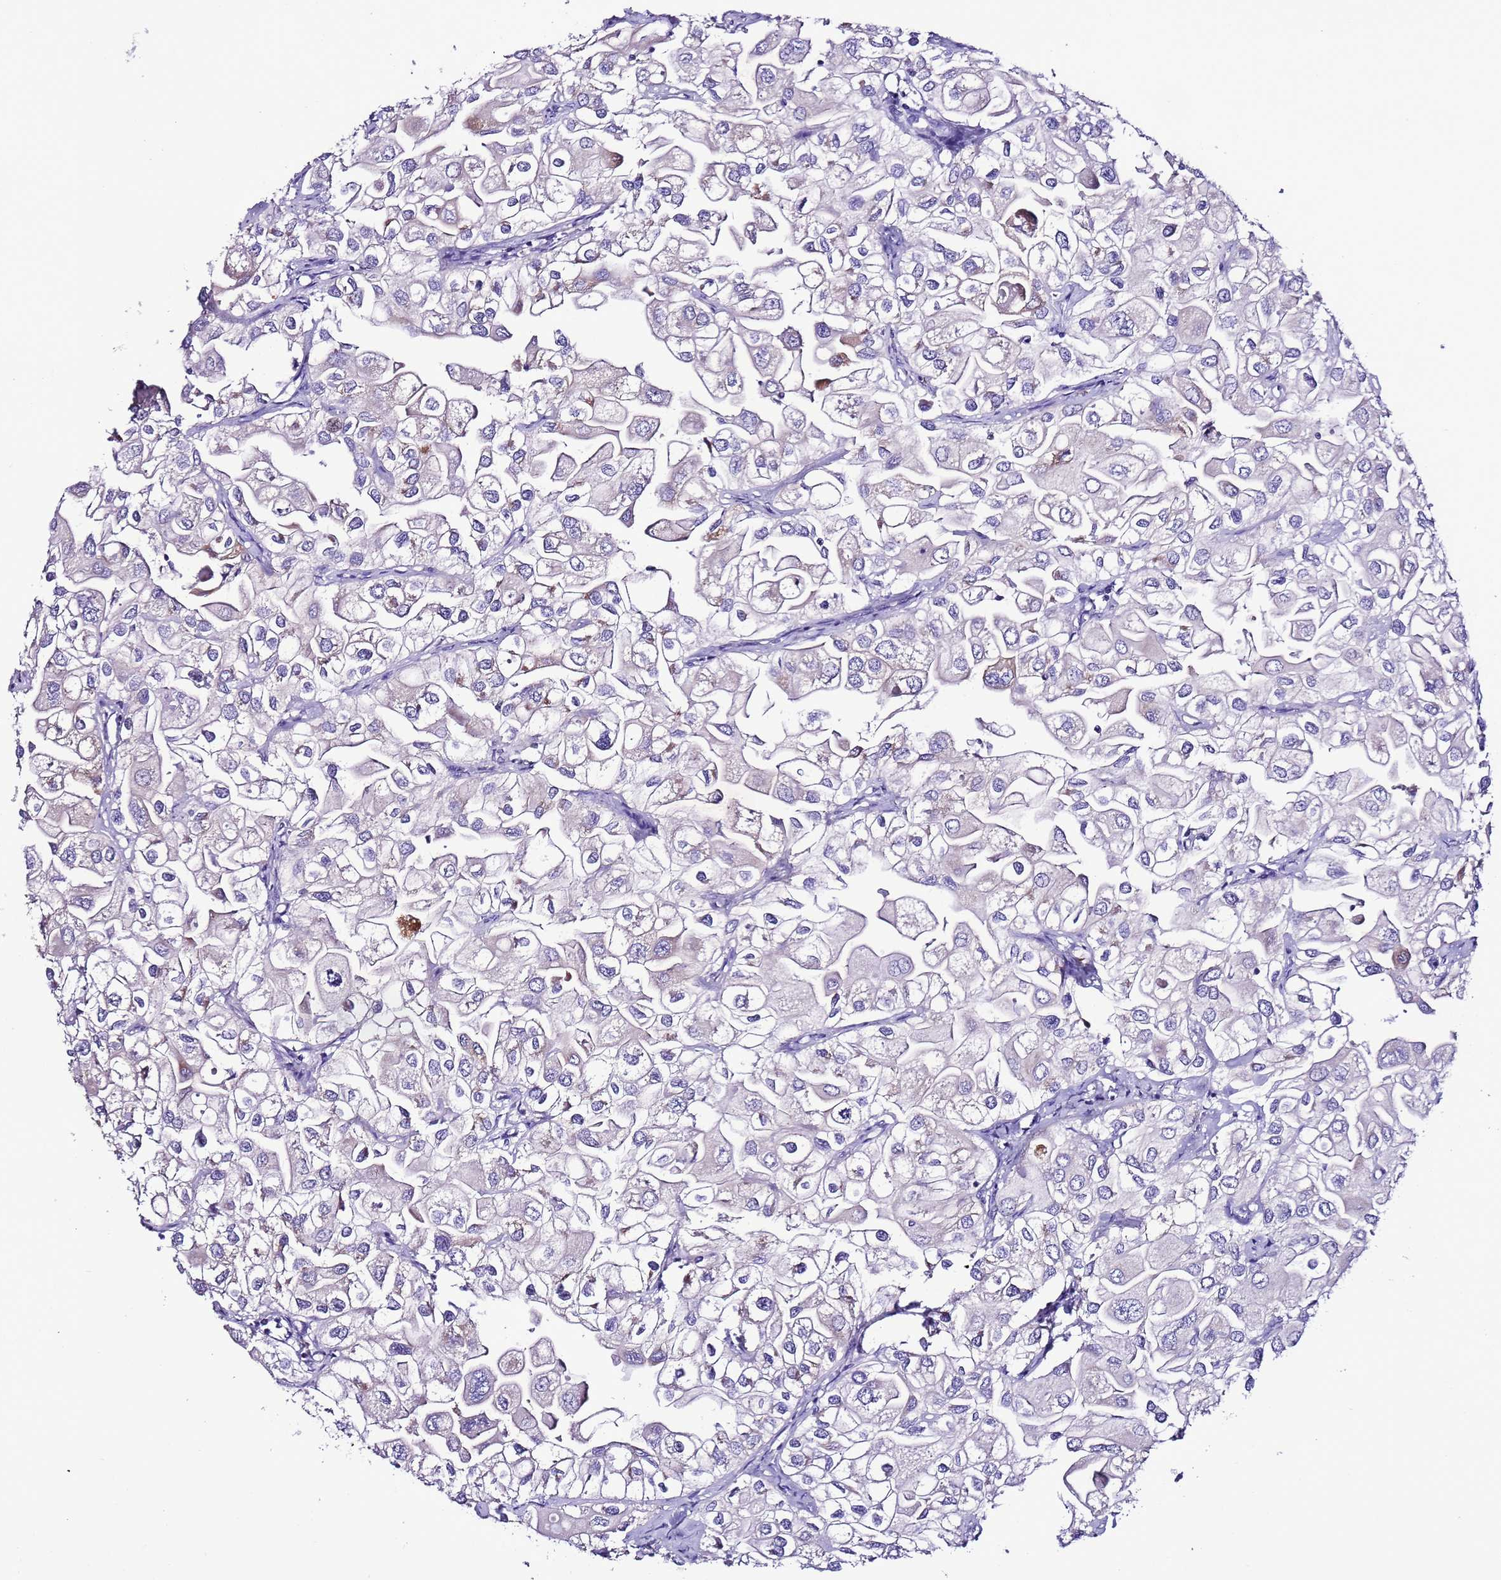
{"staining": {"intensity": "moderate", "quantity": "<25%", "location": "cytoplasmic/membranous"}, "tissue": "urothelial cancer", "cell_type": "Tumor cells", "image_type": "cancer", "snomed": [{"axis": "morphology", "description": "Urothelial carcinoma, High grade"}, {"axis": "topography", "description": "Urinary bladder"}], "caption": "Moderate cytoplasmic/membranous protein positivity is identified in approximately <25% of tumor cells in urothelial cancer.", "gene": "UEVLD", "patient": {"sex": "male", "age": 64}}